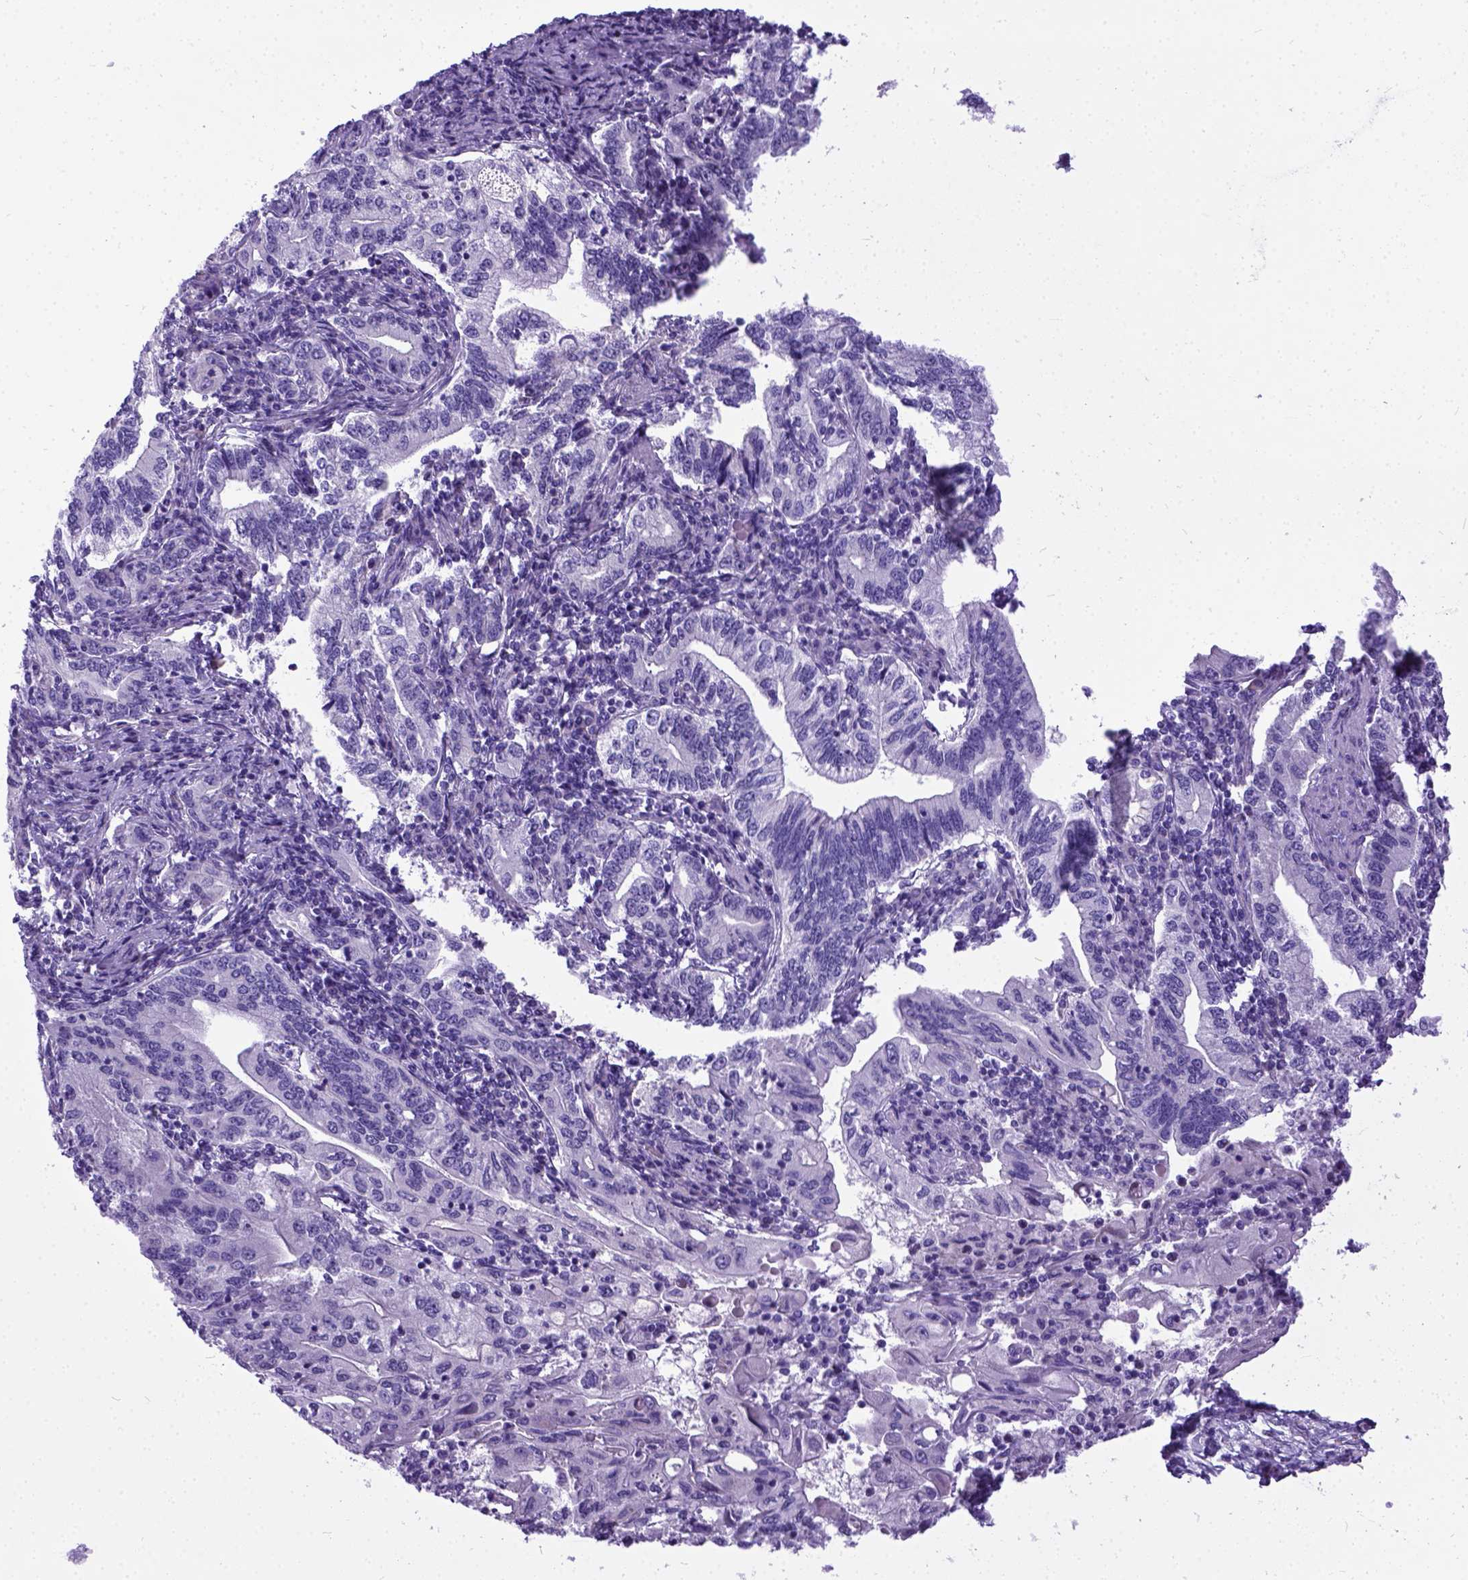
{"staining": {"intensity": "negative", "quantity": "none", "location": "none"}, "tissue": "stomach cancer", "cell_type": "Tumor cells", "image_type": "cancer", "snomed": [{"axis": "morphology", "description": "Adenocarcinoma, NOS"}, {"axis": "topography", "description": "Stomach, lower"}], "caption": "DAB (3,3'-diaminobenzidine) immunohistochemical staining of human stomach cancer displays no significant expression in tumor cells.", "gene": "IGF2", "patient": {"sex": "female", "age": 72}}